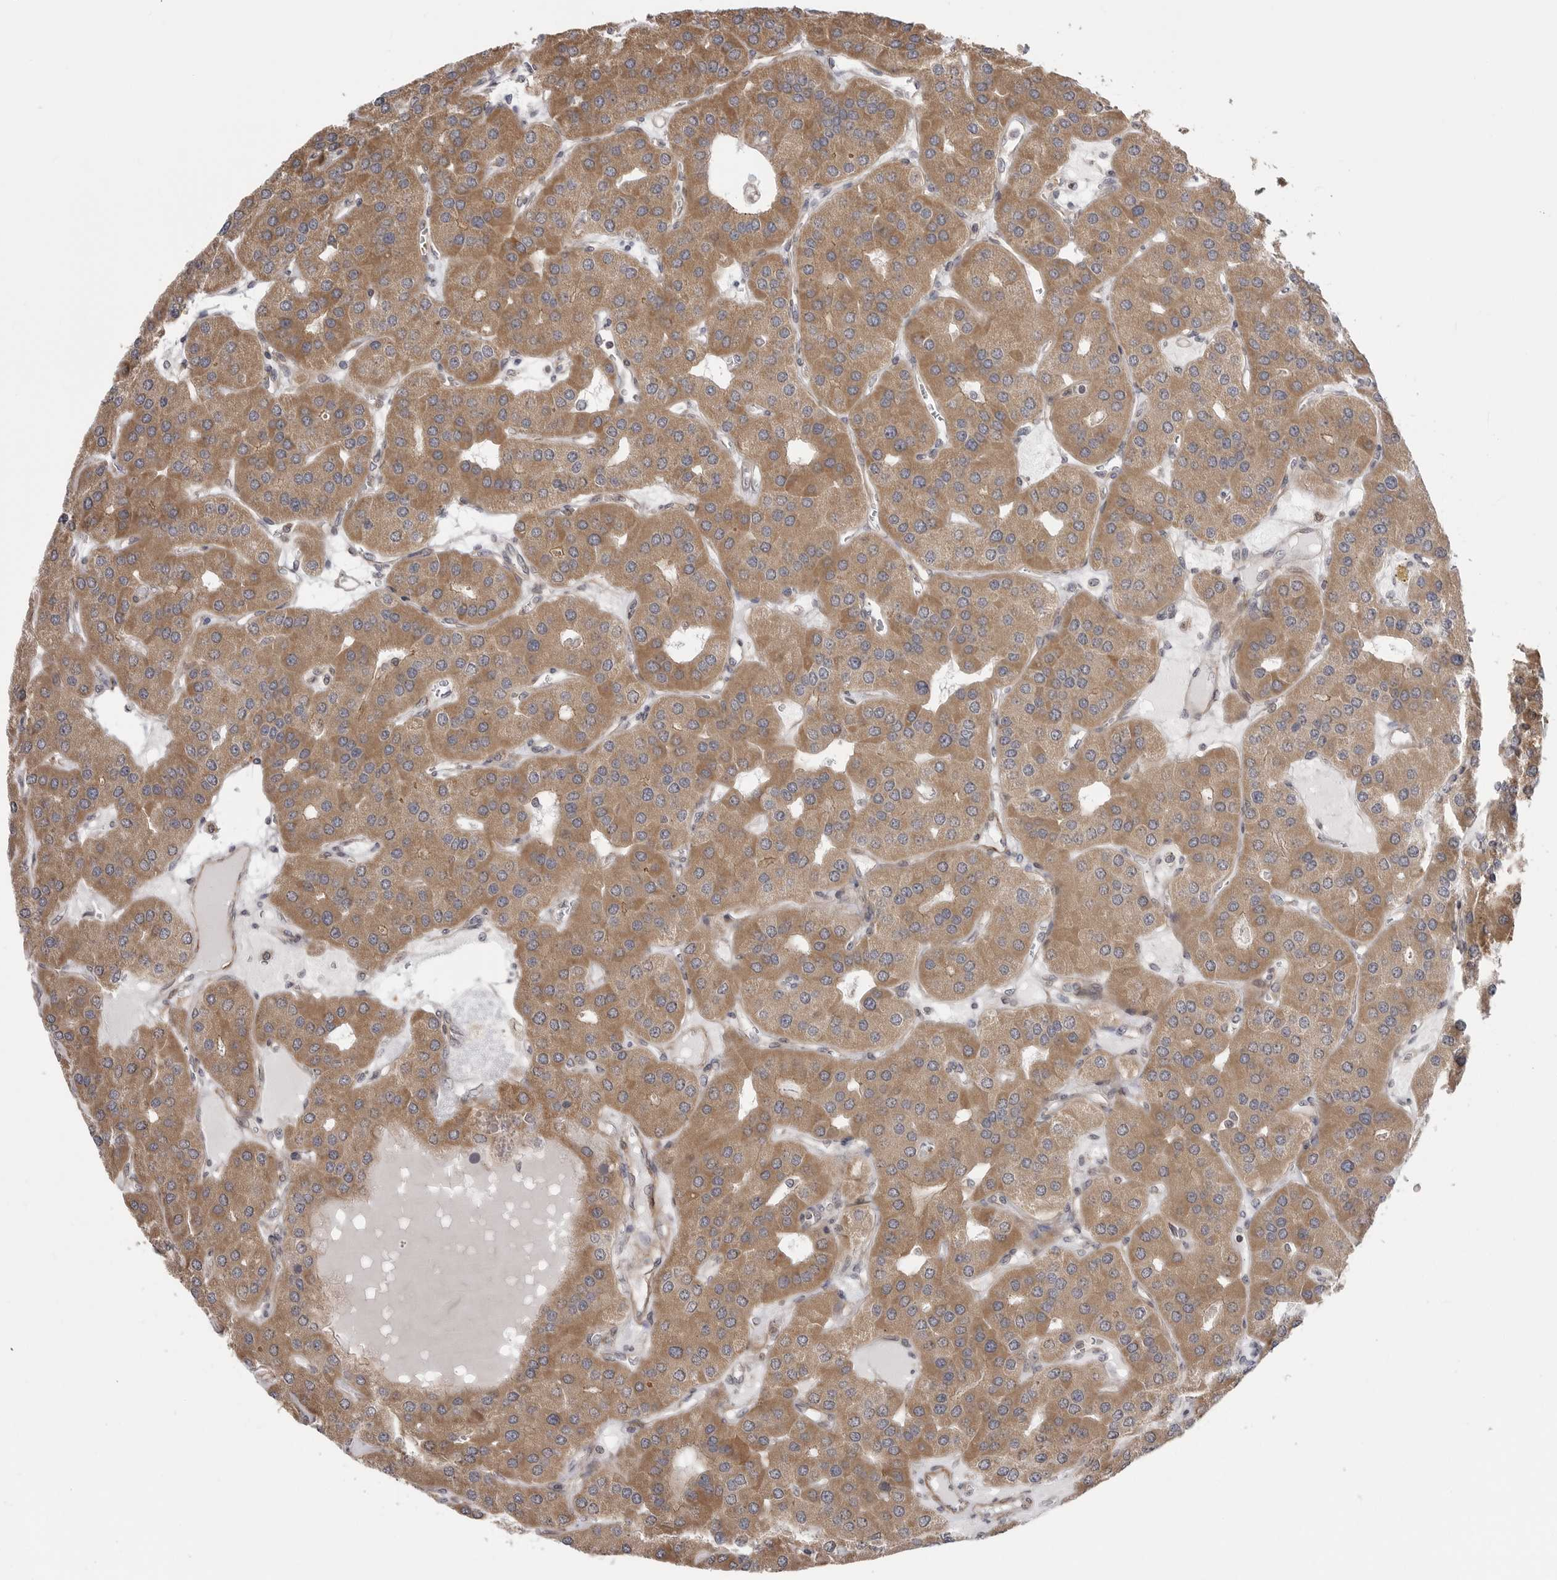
{"staining": {"intensity": "moderate", "quantity": ">75%", "location": "cytoplasmic/membranous"}, "tissue": "parathyroid gland", "cell_type": "Glandular cells", "image_type": "normal", "snomed": [{"axis": "morphology", "description": "Normal tissue, NOS"}, {"axis": "morphology", "description": "Adenoma, NOS"}, {"axis": "topography", "description": "Parathyroid gland"}], "caption": "This photomicrograph exhibits normal parathyroid gland stained with immunohistochemistry to label a protein in brown. The cytoplasmic/membranous of glandular cells show moderate positivity for the protein. Nuclei are counter-stained blue.", "gene": "SCP2", "patient": {"sex": "female", "age": 86}}